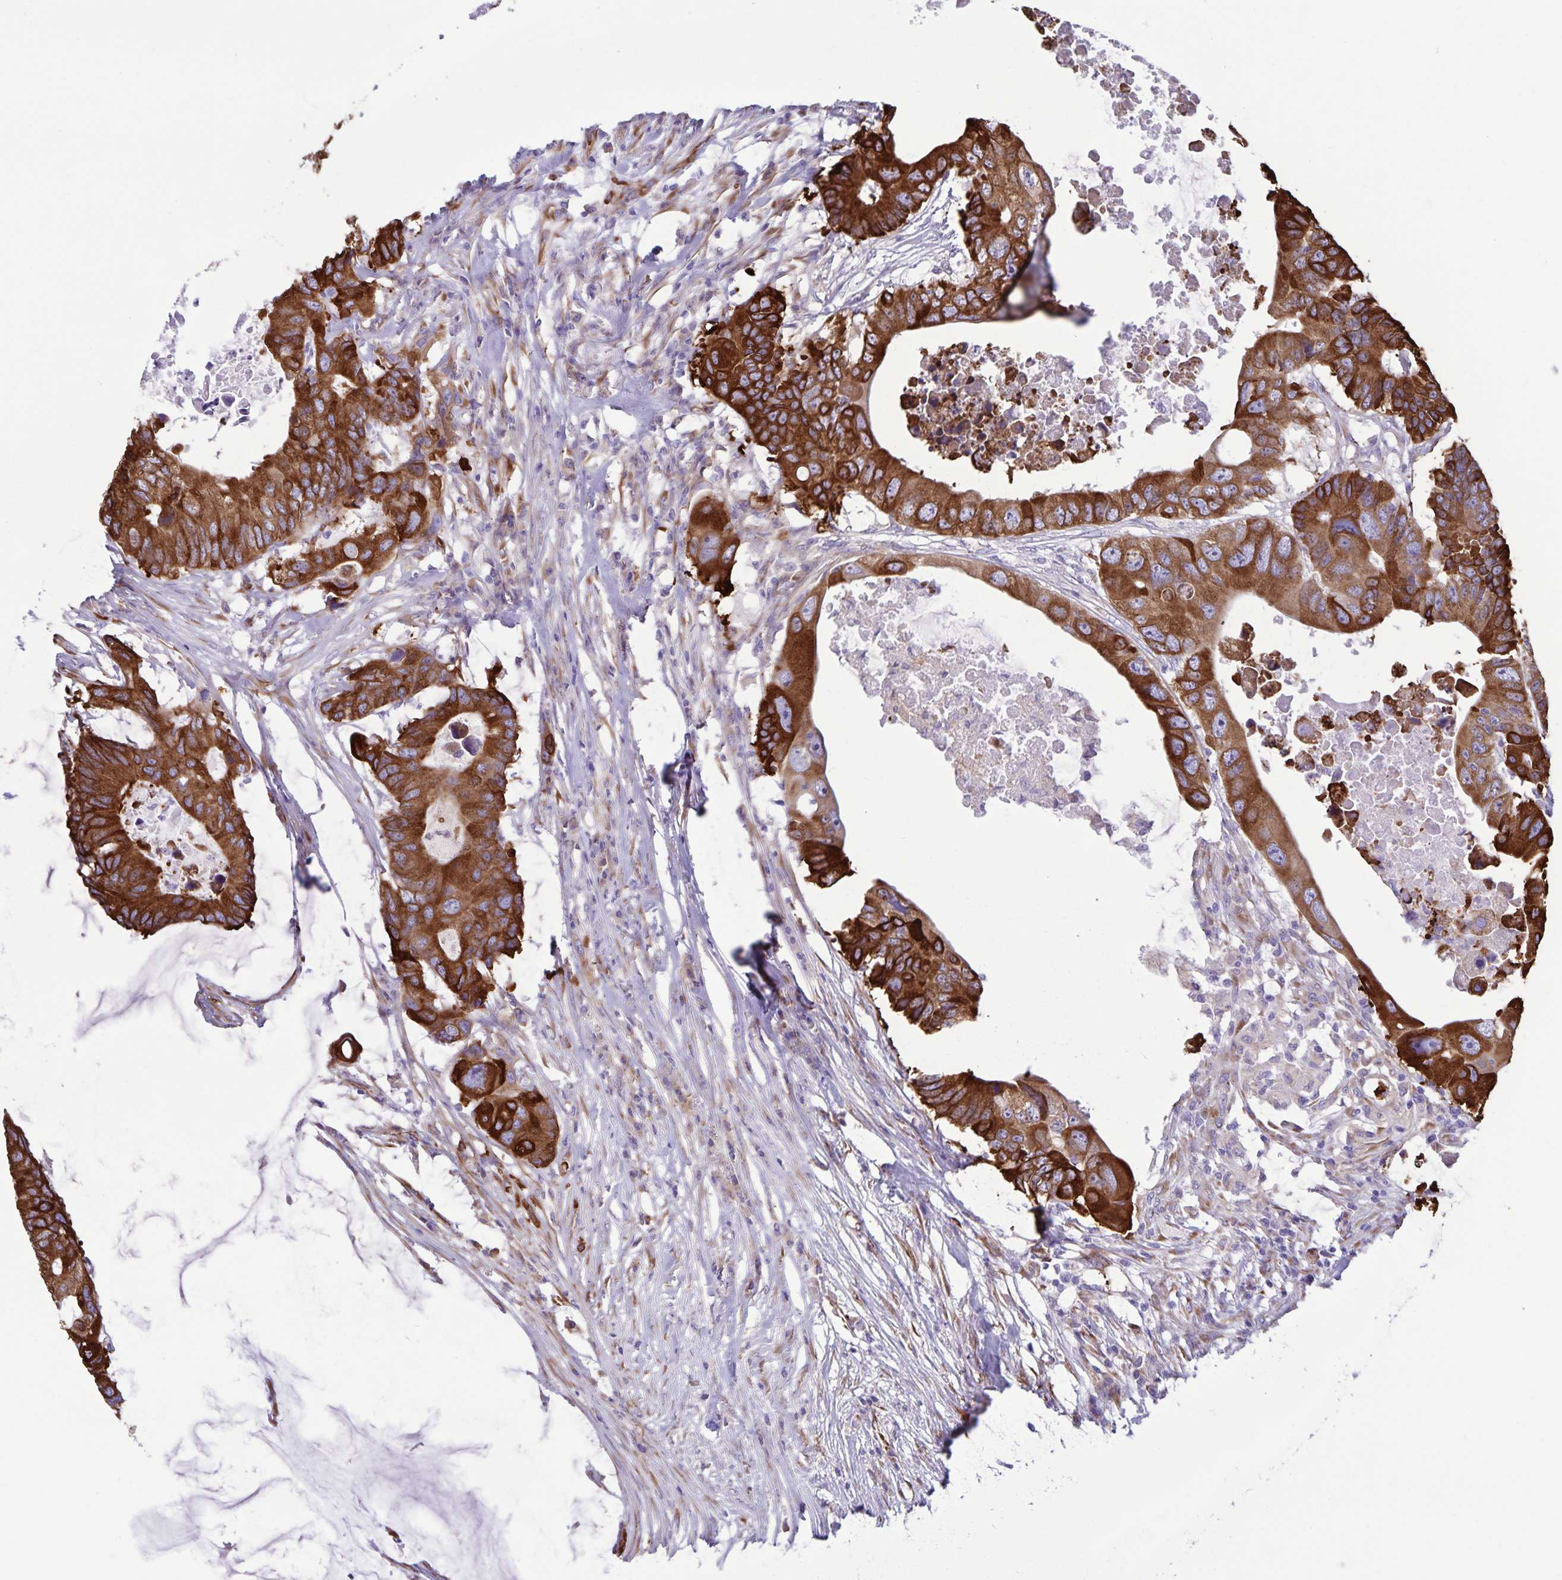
{"staining": {"intensity": "strong", "quantity": ">75%", "location": "cytoplasmic/membranous"}, "tissue": "colorectal cancer", "cell_type": "Tumor cells", "image_type": "cancer", "snomed": [{"axis": "morphology", "description": "Adenocarcinoma, NOS"}, {"axis": "topography", "description": "Colon"}], "caption": "The micrograph demonstrates immunohistochemical staining of adenocarcinoma (colorectal). There is strong cytoplasmic/membranous expression is identified in approximately >75% of tumor cells.", "gene": "RCN1", "patient": {"sex": "male", "age": 71}}